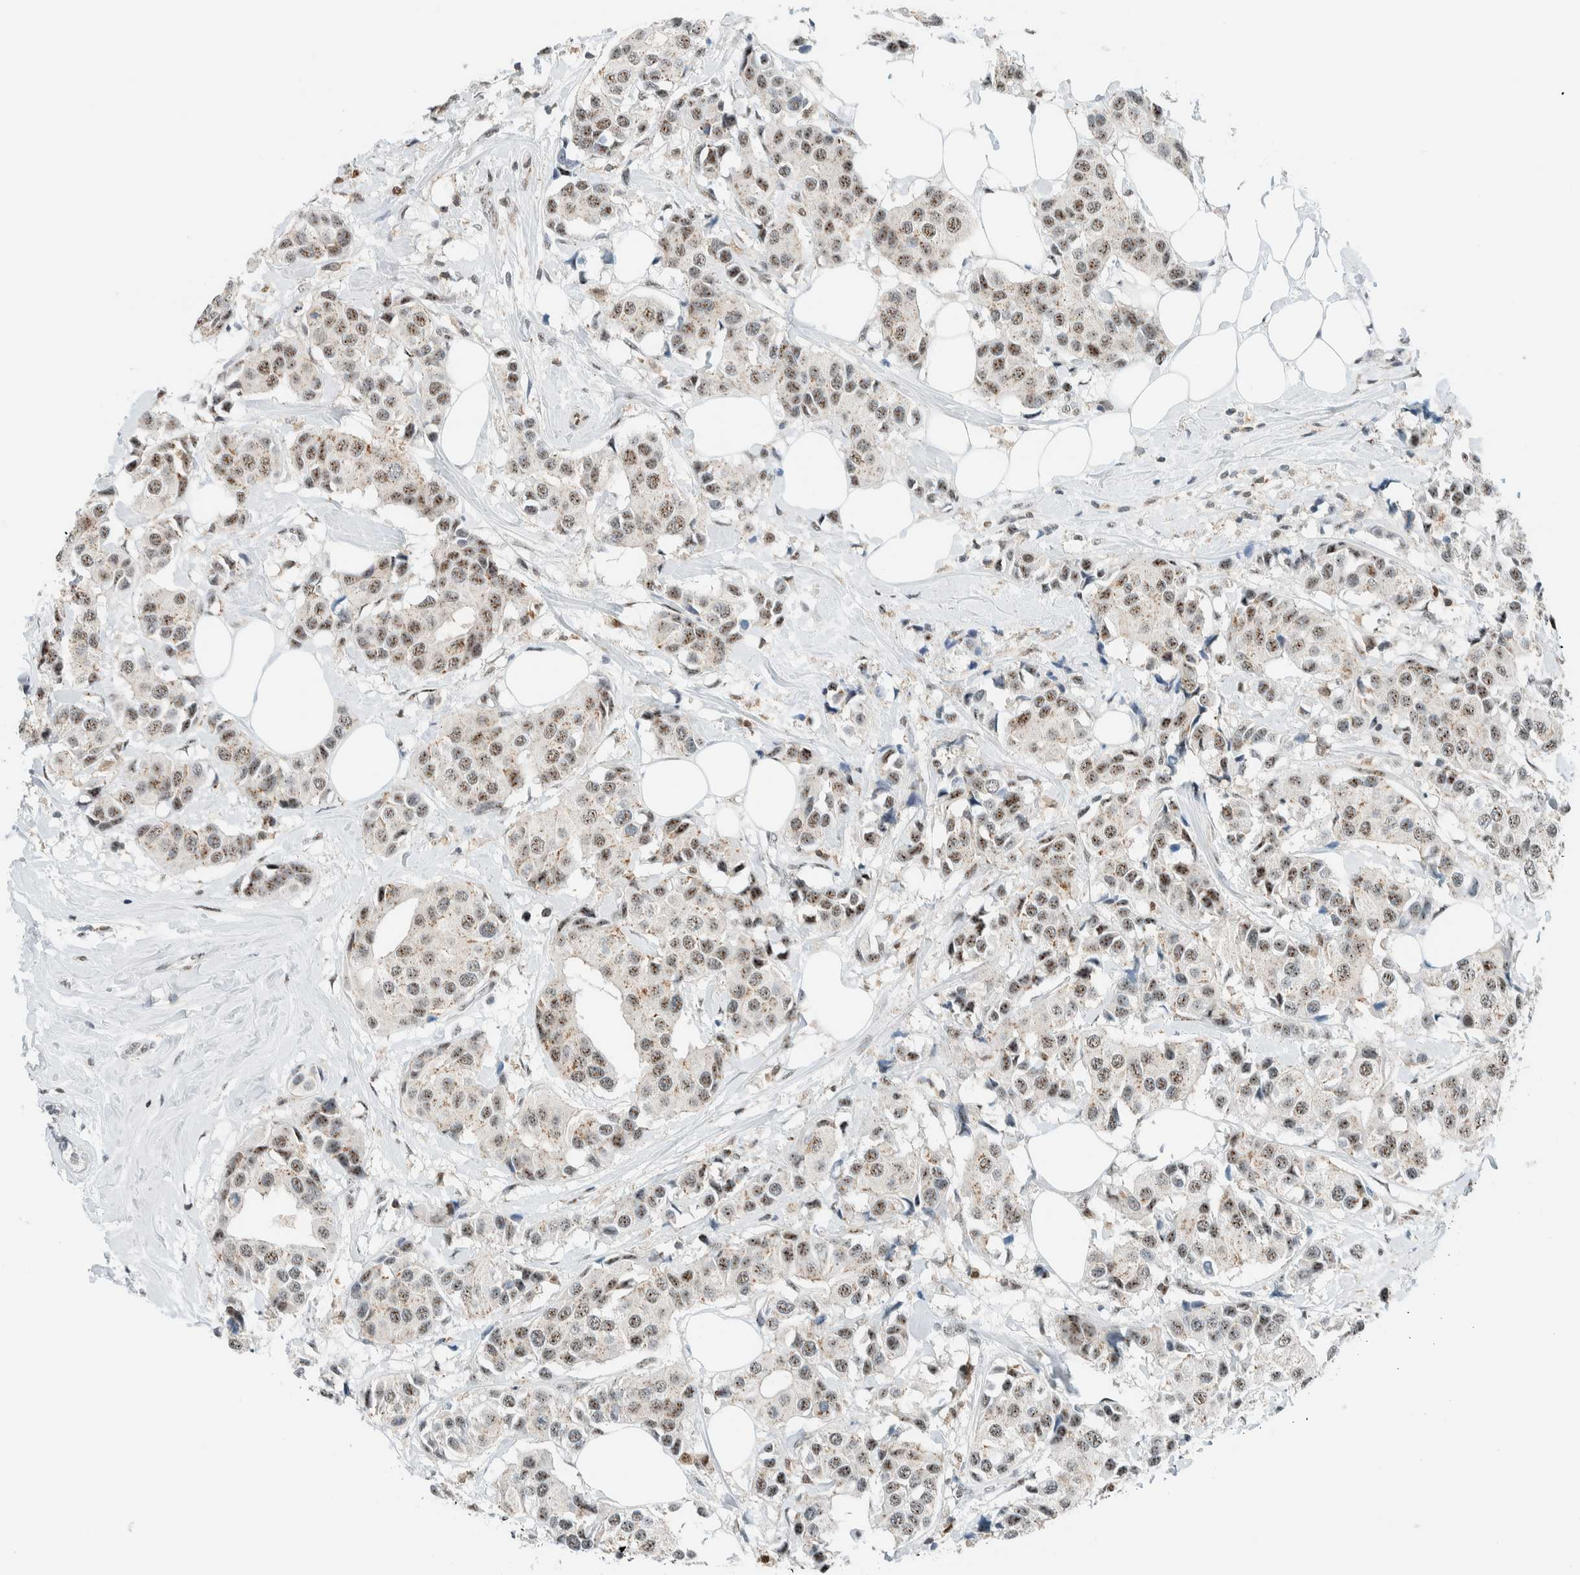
{"staining": {"intensity": "moderate", "quantity": ">75%", "location": "nuclear"}, "tissue": "breast cancer", "cell_type": "Tumor cells", "image_type": "cancer", "snomed": [{"axis": "morphology", "description": "Normal tissue, NOS"}, {"axis": "morphology", "description": "Duct carcinoma"}, {"axis": "topography", "description": "Breast"}], "caption": "Breast cancer (infiltrating ductal carcinoma) stained with immunohistochemistry displays moderate nuclear positivity in approximately >75% of tumor cells.", "gene": "CYSRT1", "patient": {"sex": "female", "age": 39}}